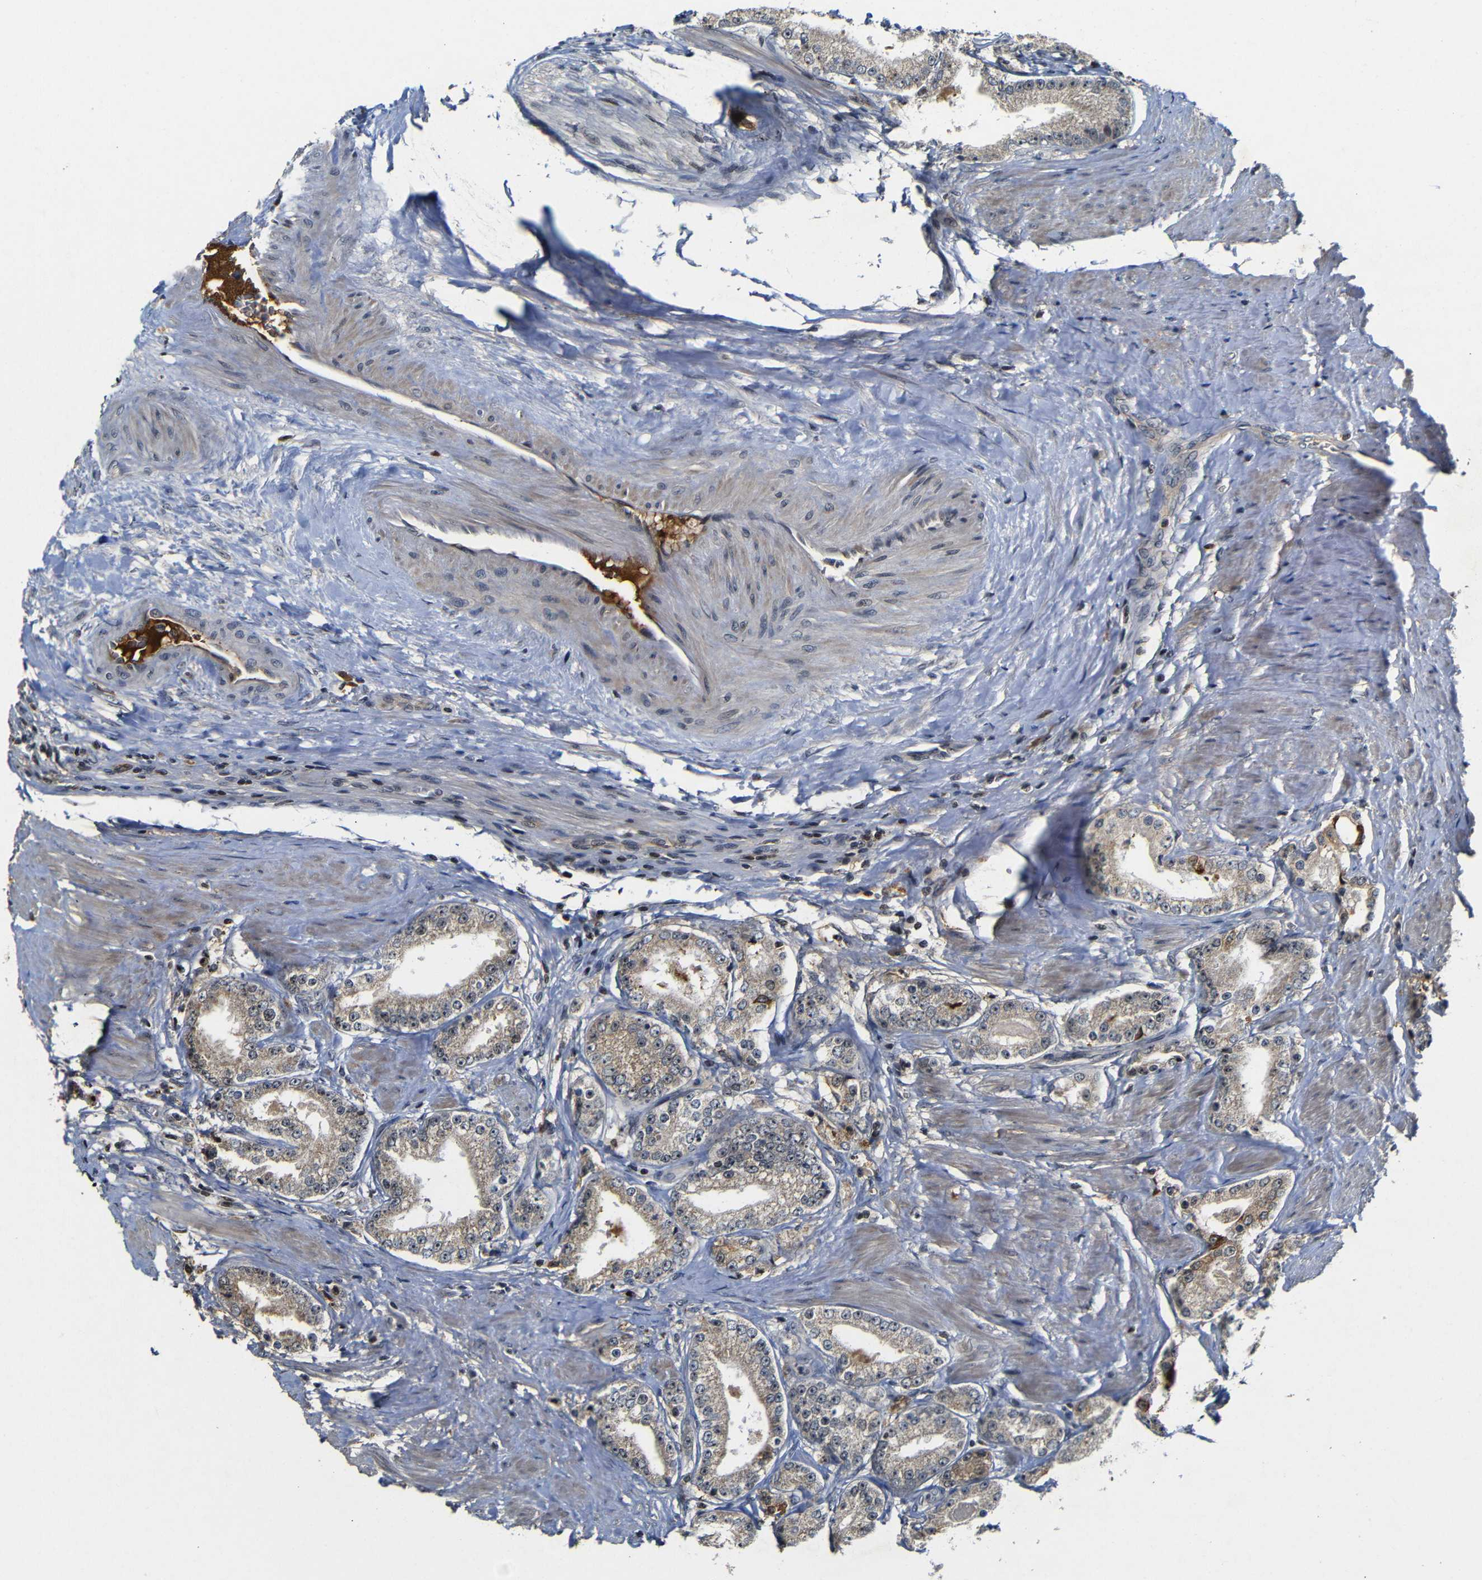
{"staining": {"intensity": "moderate", "quantity": ">75%", "location": "cytoplasmic/membranous"}, "tissue": "prostate cancer", "cell_type": "Tumor cells", "image_type": "cancer", "snomed": [{"axis": "morphology", "description": "Adenocarcinoma, Low grade"}, {"axis": "topography", "description": "Prostate"}], "caption": "Protein staining displays moderate cytoplasmic/membranous staining in about >75% of tumor cells in prostate cancer (low-grade adenocarcinoma).", "gene": "MYC", "patient": {"sex": "male", "age": 63}}